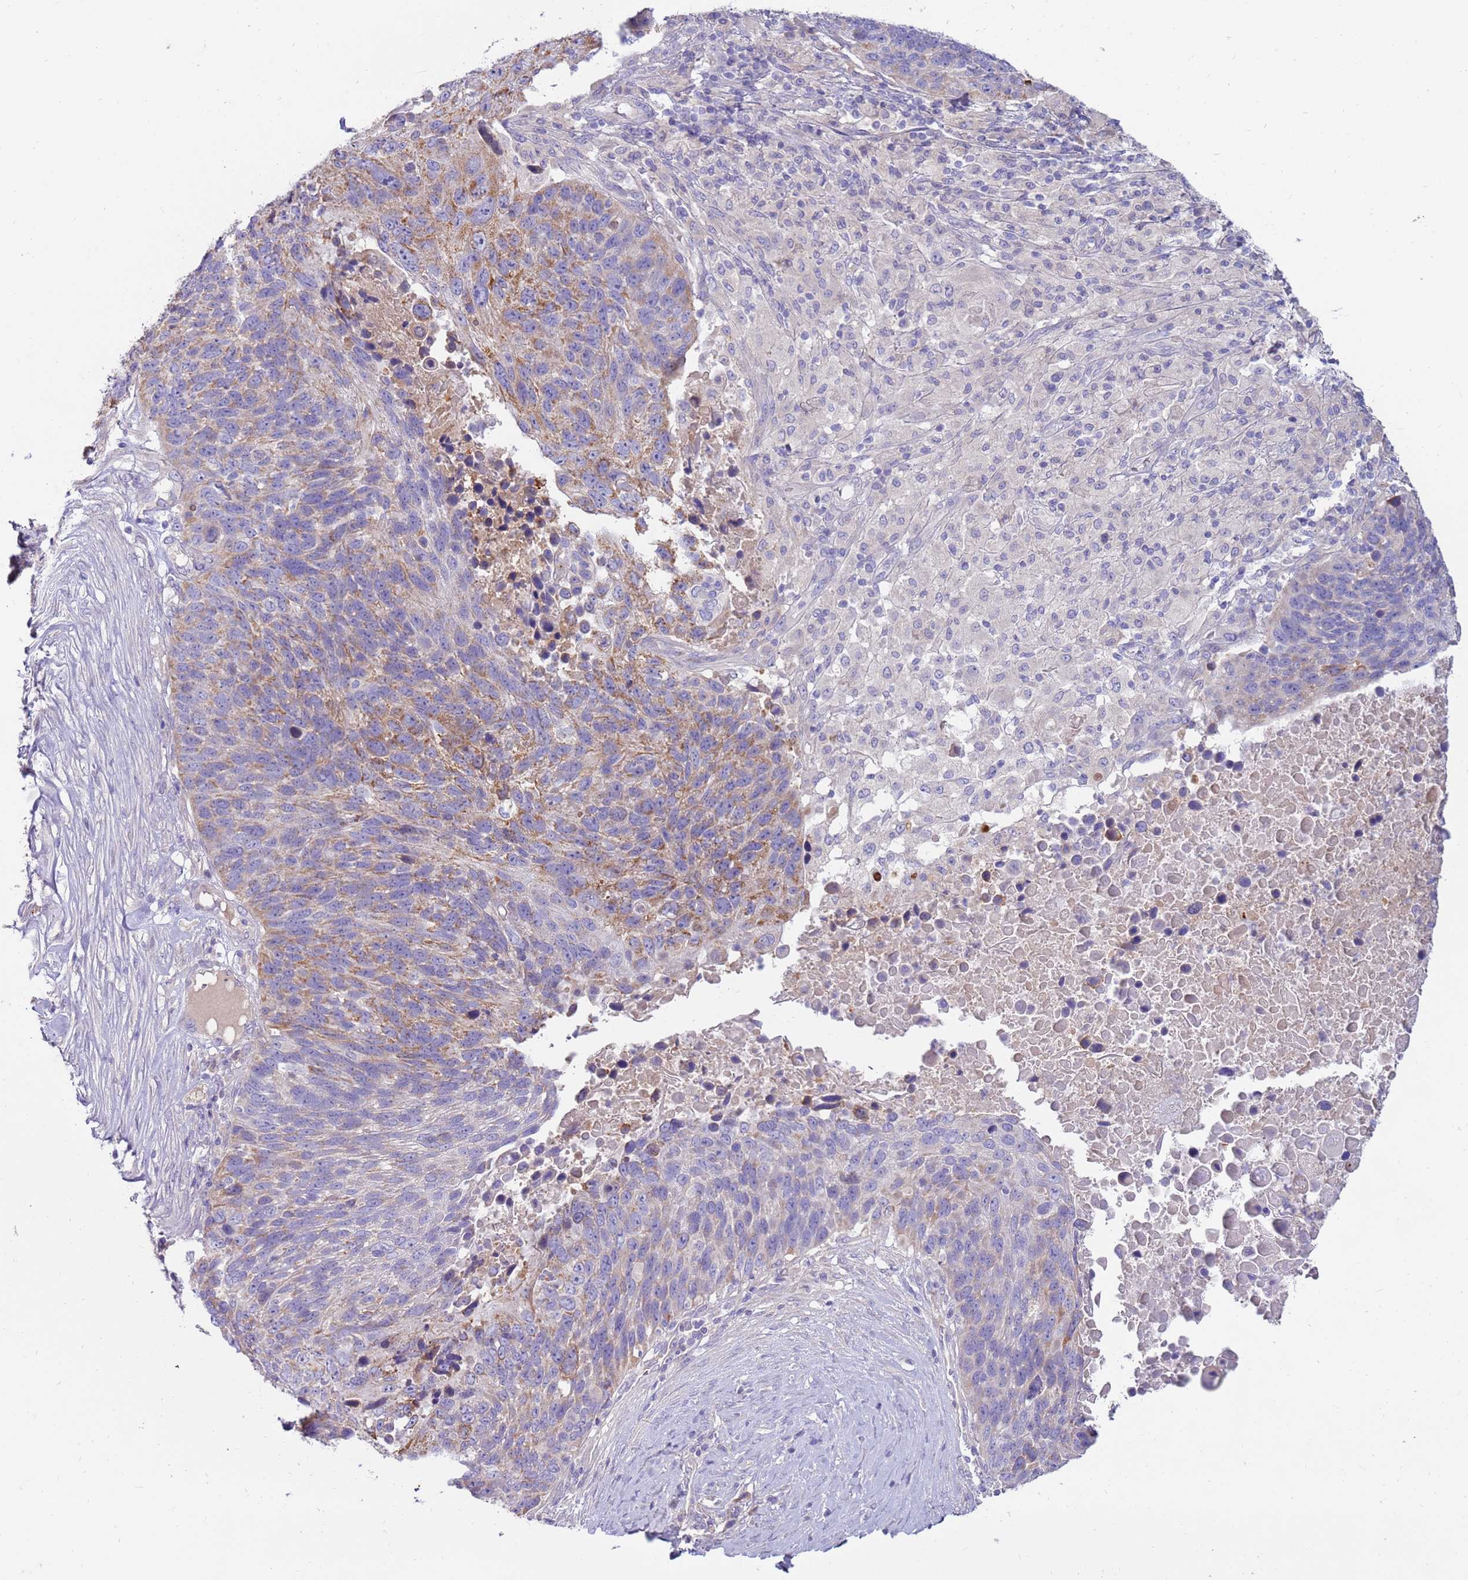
{"staining": {"intensity": "moderate", "quantity": "<25%", "location": "cytoplasmic/membranous"}, "tissue": "lung cancer", "cell_type": "Tumor cells", "image_type": "cancer", "snomed": [{"axis": "morphology", "description": "Normal tissue, NOS"}, {"axis": "morphology", "description": "Squamous cell carcinoma, NOS"}, {"axis": "topography", "description": "Lymph node"}, {"axis": "topography", "description": "Lung"}], "caption": "A low amount of moderate cytoplasmic/membranous positivity is seen in approximately <25% of tumor cells in lung cancer tissue. (IHC, brightfield microscopy, high magnification).", "gene": "SLC44A4", "patient": {"sex": "male", "age": 66}}